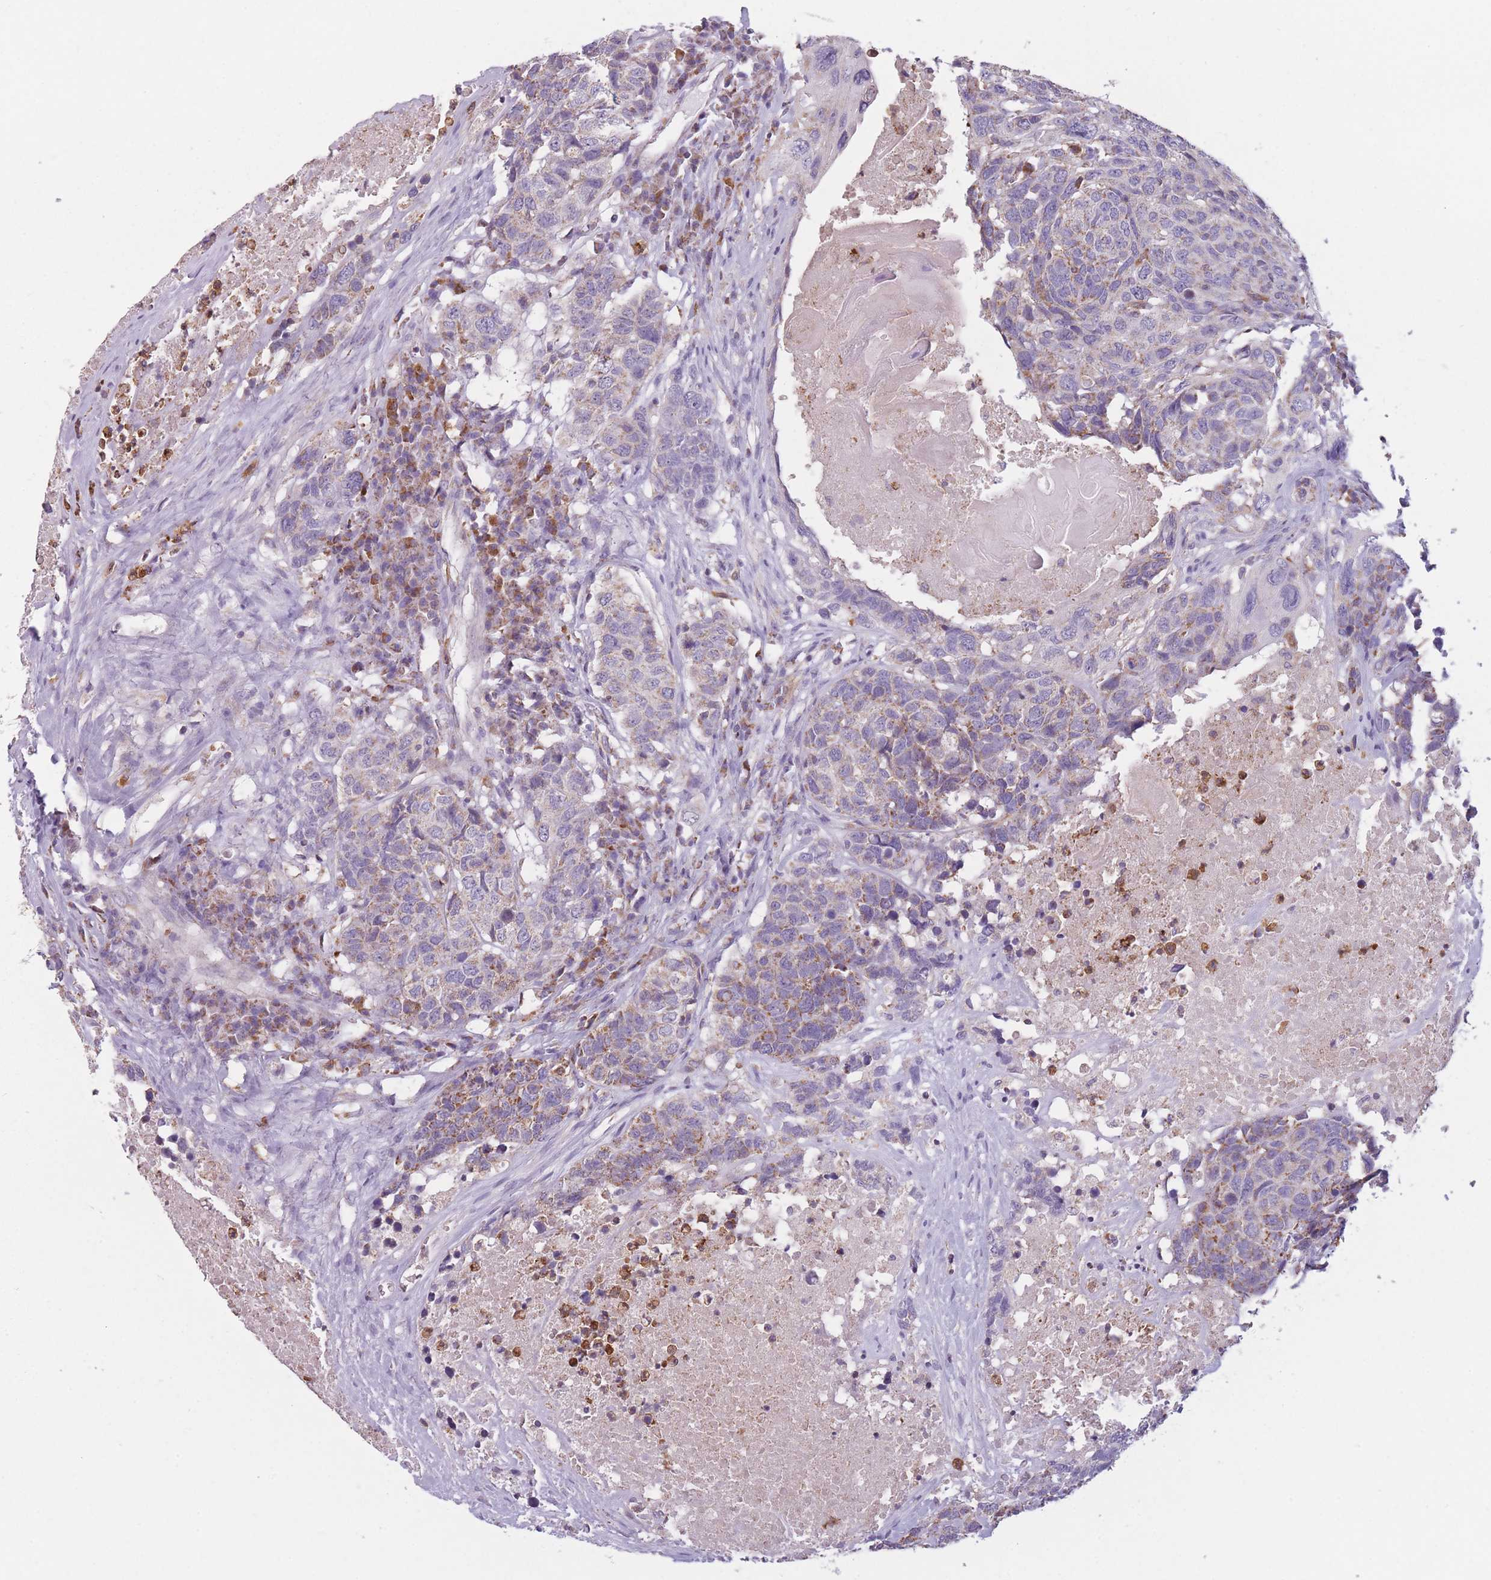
{"staining": {"intensity": "moderate", "quantity": "25%-75%", "location": "cytoplasmic/membranous"}, "tissue": "head and neck cancer", "cell_type": "Tumor cells", "image_type": "cancer", "snomed": [{"axis": "morphology", "description": "Squamous cell carcinoma, NOS"}, {"axis": "topography", "description": "Head-Neck"}], "caption": "Immunohistochemistry (DAB (3,3'-diaminobenzidine)) staining of head and neck squamous cell carcinoma demonstrates moderate cytoplasmic/membranous protein expression in approximately 25%-75% of tumor cells.", "gene": "PRAM1", "patient": {"sex": "male", "age": 66}}